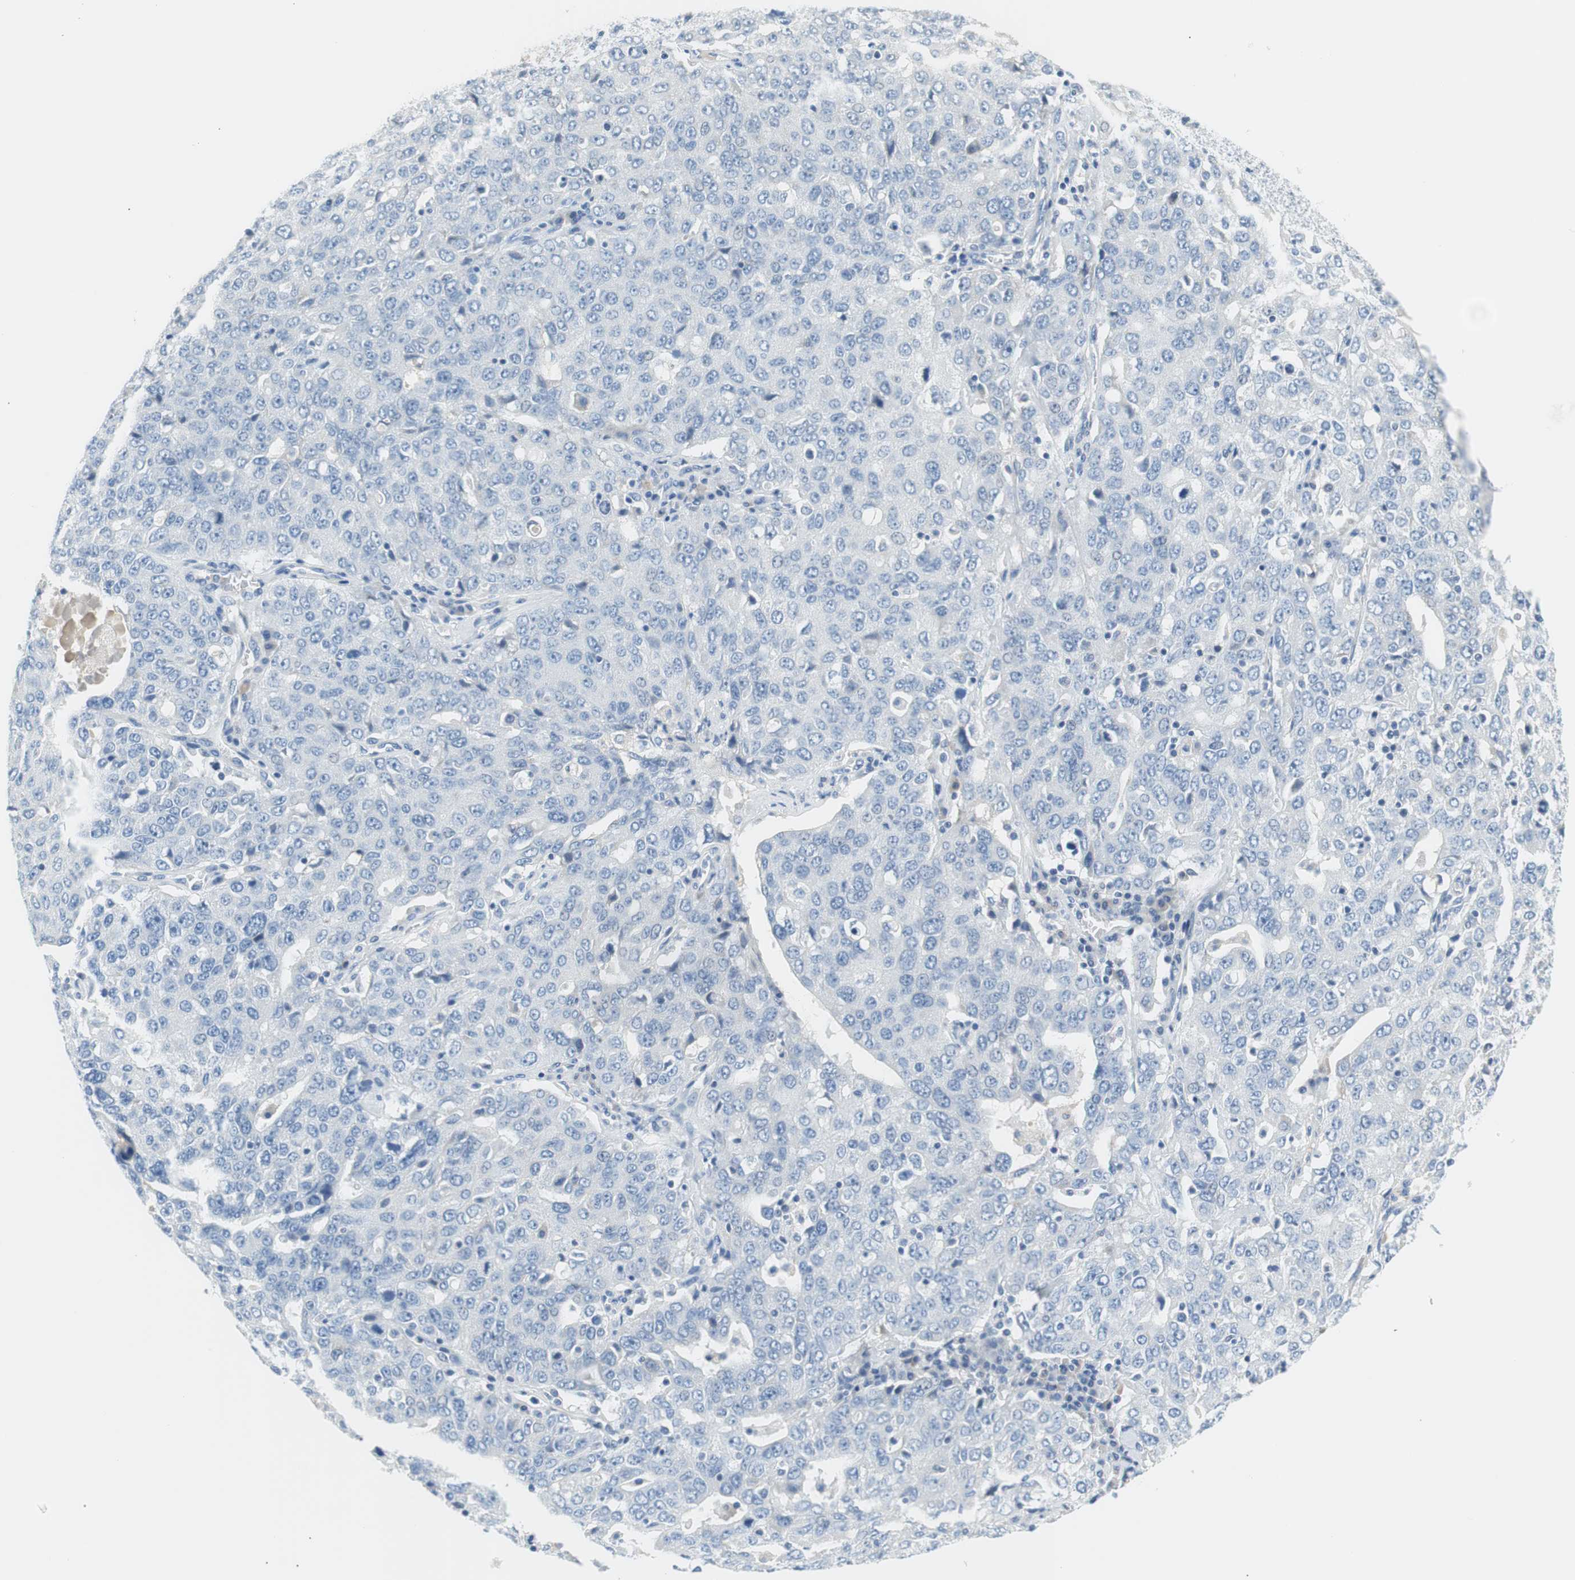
{"staining": {"intensity": "negative", "quantity": "none", "location": "none"}, "tissue": "ovarian cancer", "cell_type": "Tumor cells", "image_type": "cancer", "snomed": [{"axis": "morphology", "description": "Carcinoma, endometroid"}, {"axis": "topography", "description": "Ovary"}], "caption": "Ovarian endometroid carcinoma was stained to show a protein in brown. There is no significant expression in tumor cells.", "gene": "MYH1", "patient": {"sex": "female", "age": 62}}